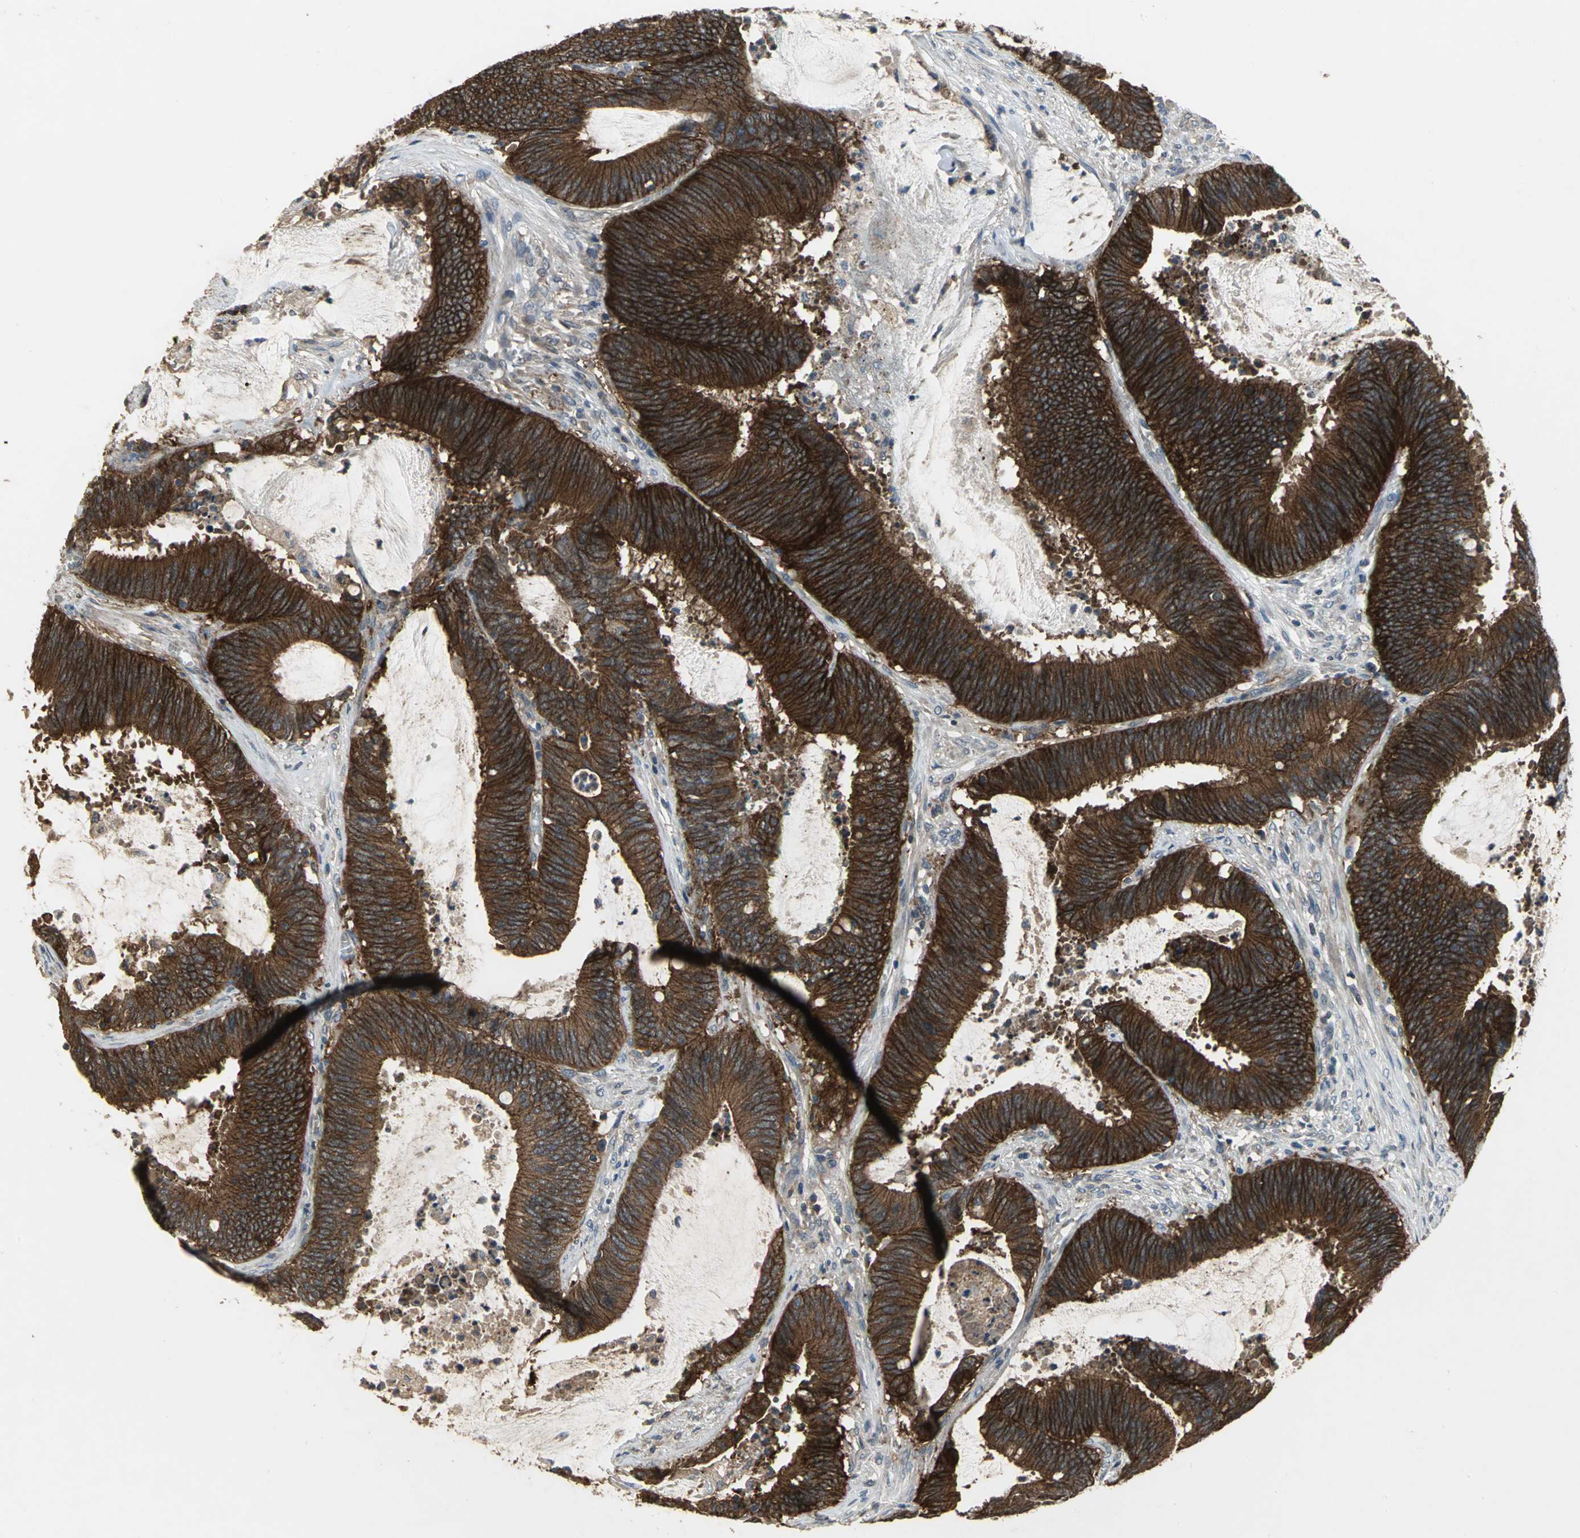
{"staining": {"intensity": "strong", "quantity": ">75%", "location": "cytoplasmic/membranous"}, "tissue": "colorectal cancer", "cell_type": "Tumor cells", "image_type": "cancer", "snomed": [{"axis": "morphology", "description": "Adenocarcinoma, NOS"}, {"axis": "topography", "description": "Rectum"}], "caption": "A brown stain shows strong cytoplasmic/membranous expression of a protein in human colorectal cancer tumor cells.", "gene": "MET", "patient": {"sex": "female", "age": 66}}